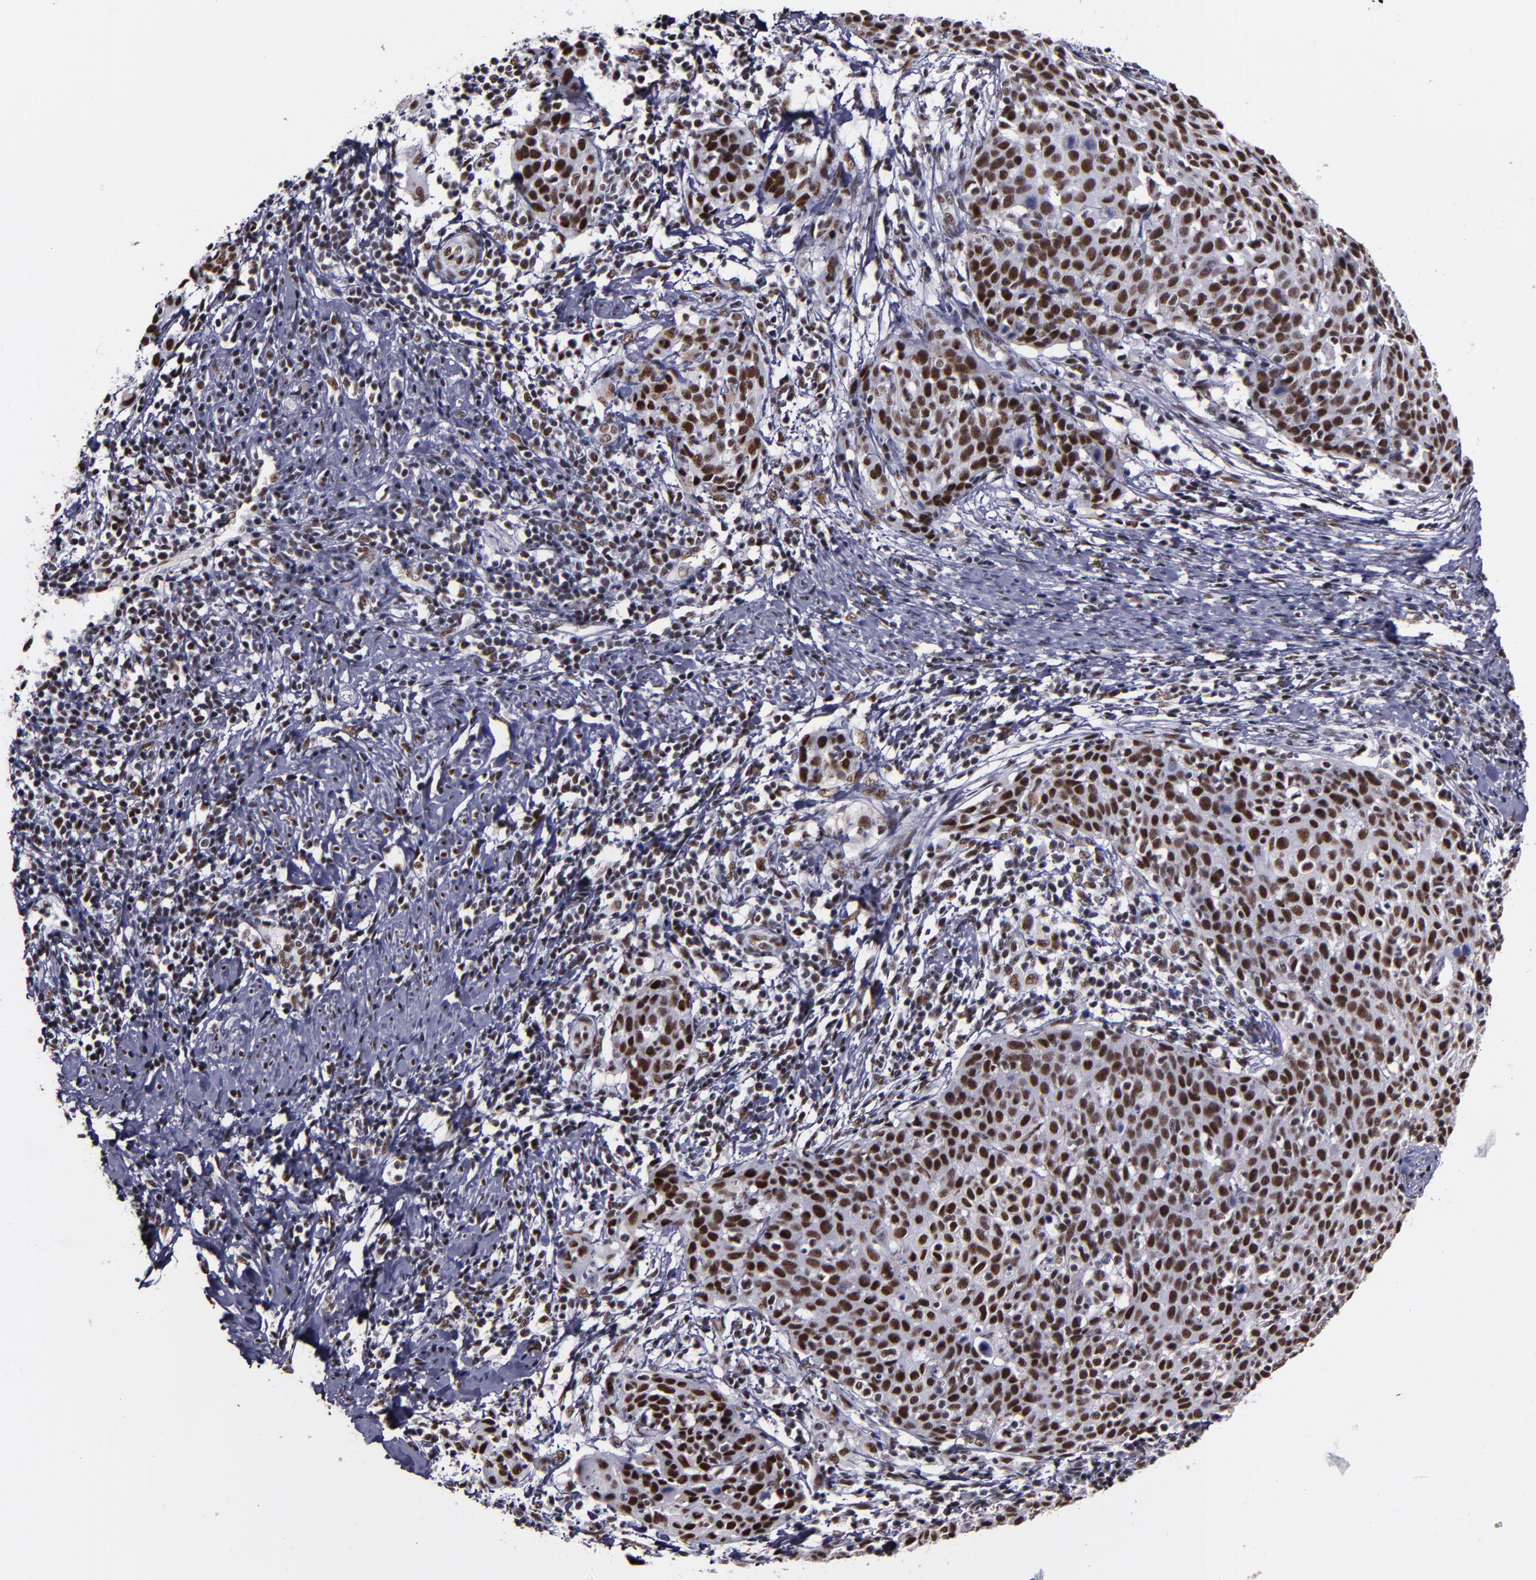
{"staining": {"intensity": "strong", "quantity": ">75%", "location": "nuclear"}, "tissue": "cervical cancer", "cell_type": "Tumor cells", "image_type": "cancer", "snomed": [{"axis": "morphology", "description": "Squamous cell carcinoma, NOS"}, {"axis": "topography", "description": "Cervix"}], "caption": "Protein expression by immunohistochemistry (IHC) displays strong nuclear positivity in approximately >75% of tumor cells in cervical cancer. Immunohistochemistry (ihc) stains the protein of interest in brown and the nuclei are stained blue.", "gene": "PPP4R3A", "patient": {"sex": "female", "age": 38}}